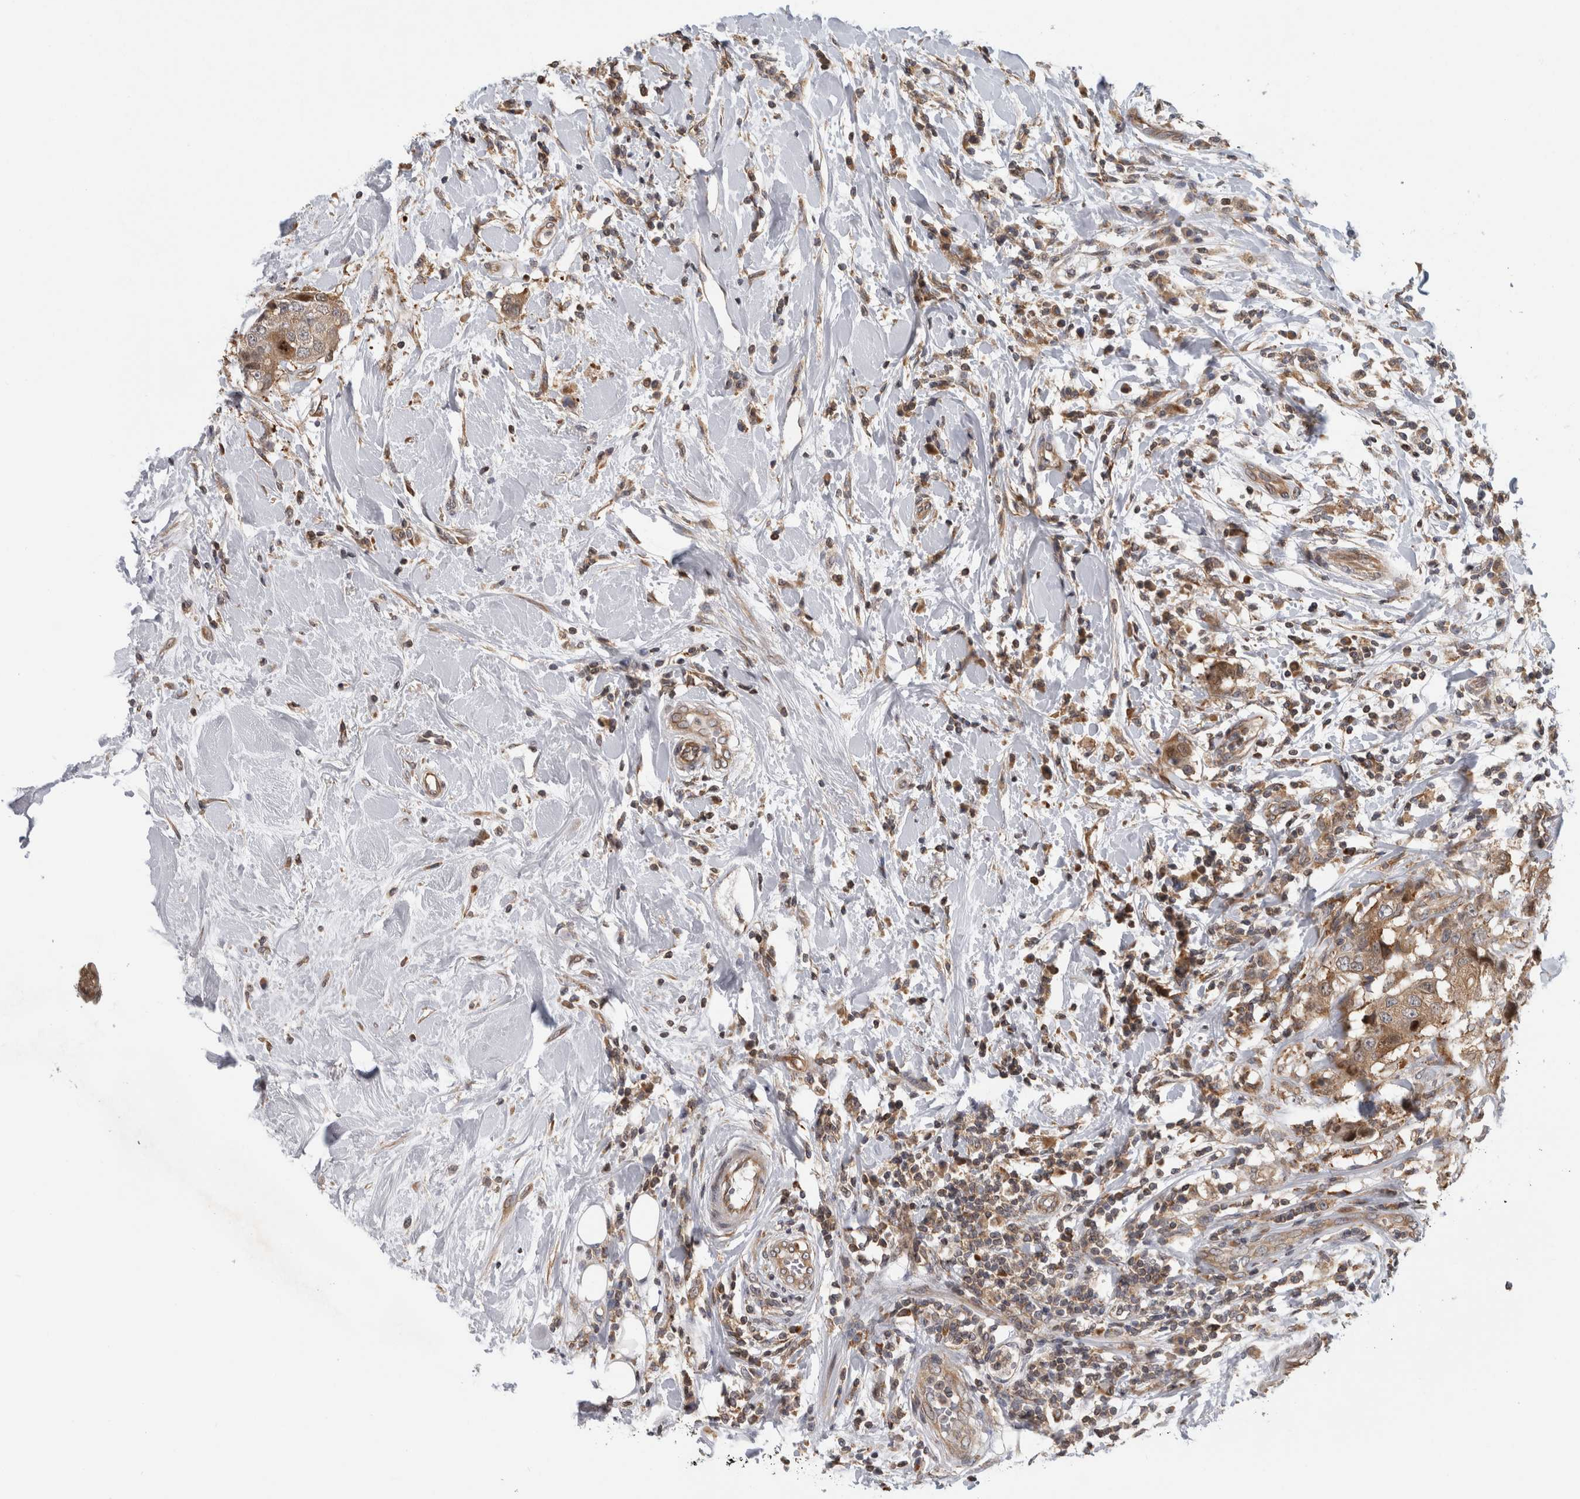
{"staining": {"intensity": "moderate", "quantity": ">75%", "location": "cytoplasmic/membranous"}, "tissue": "breast cancer", "cell_type": "Tumor cells", "image_type": "cancer", "snomed": [{"axis": "morphology", "description": "Duct carcinoma"}, {"axis": "topography", "description": "Breast"}], "caption": "This histopathology image displays immunohistochemistry staining of breast cancer (invasive ductal carcinoma), with medium moderate cytoplasmic/membranous positivity in about >75% of tumor cells.", "gene": "PARP6", "patient": {"sex": "female", "age": 27}}